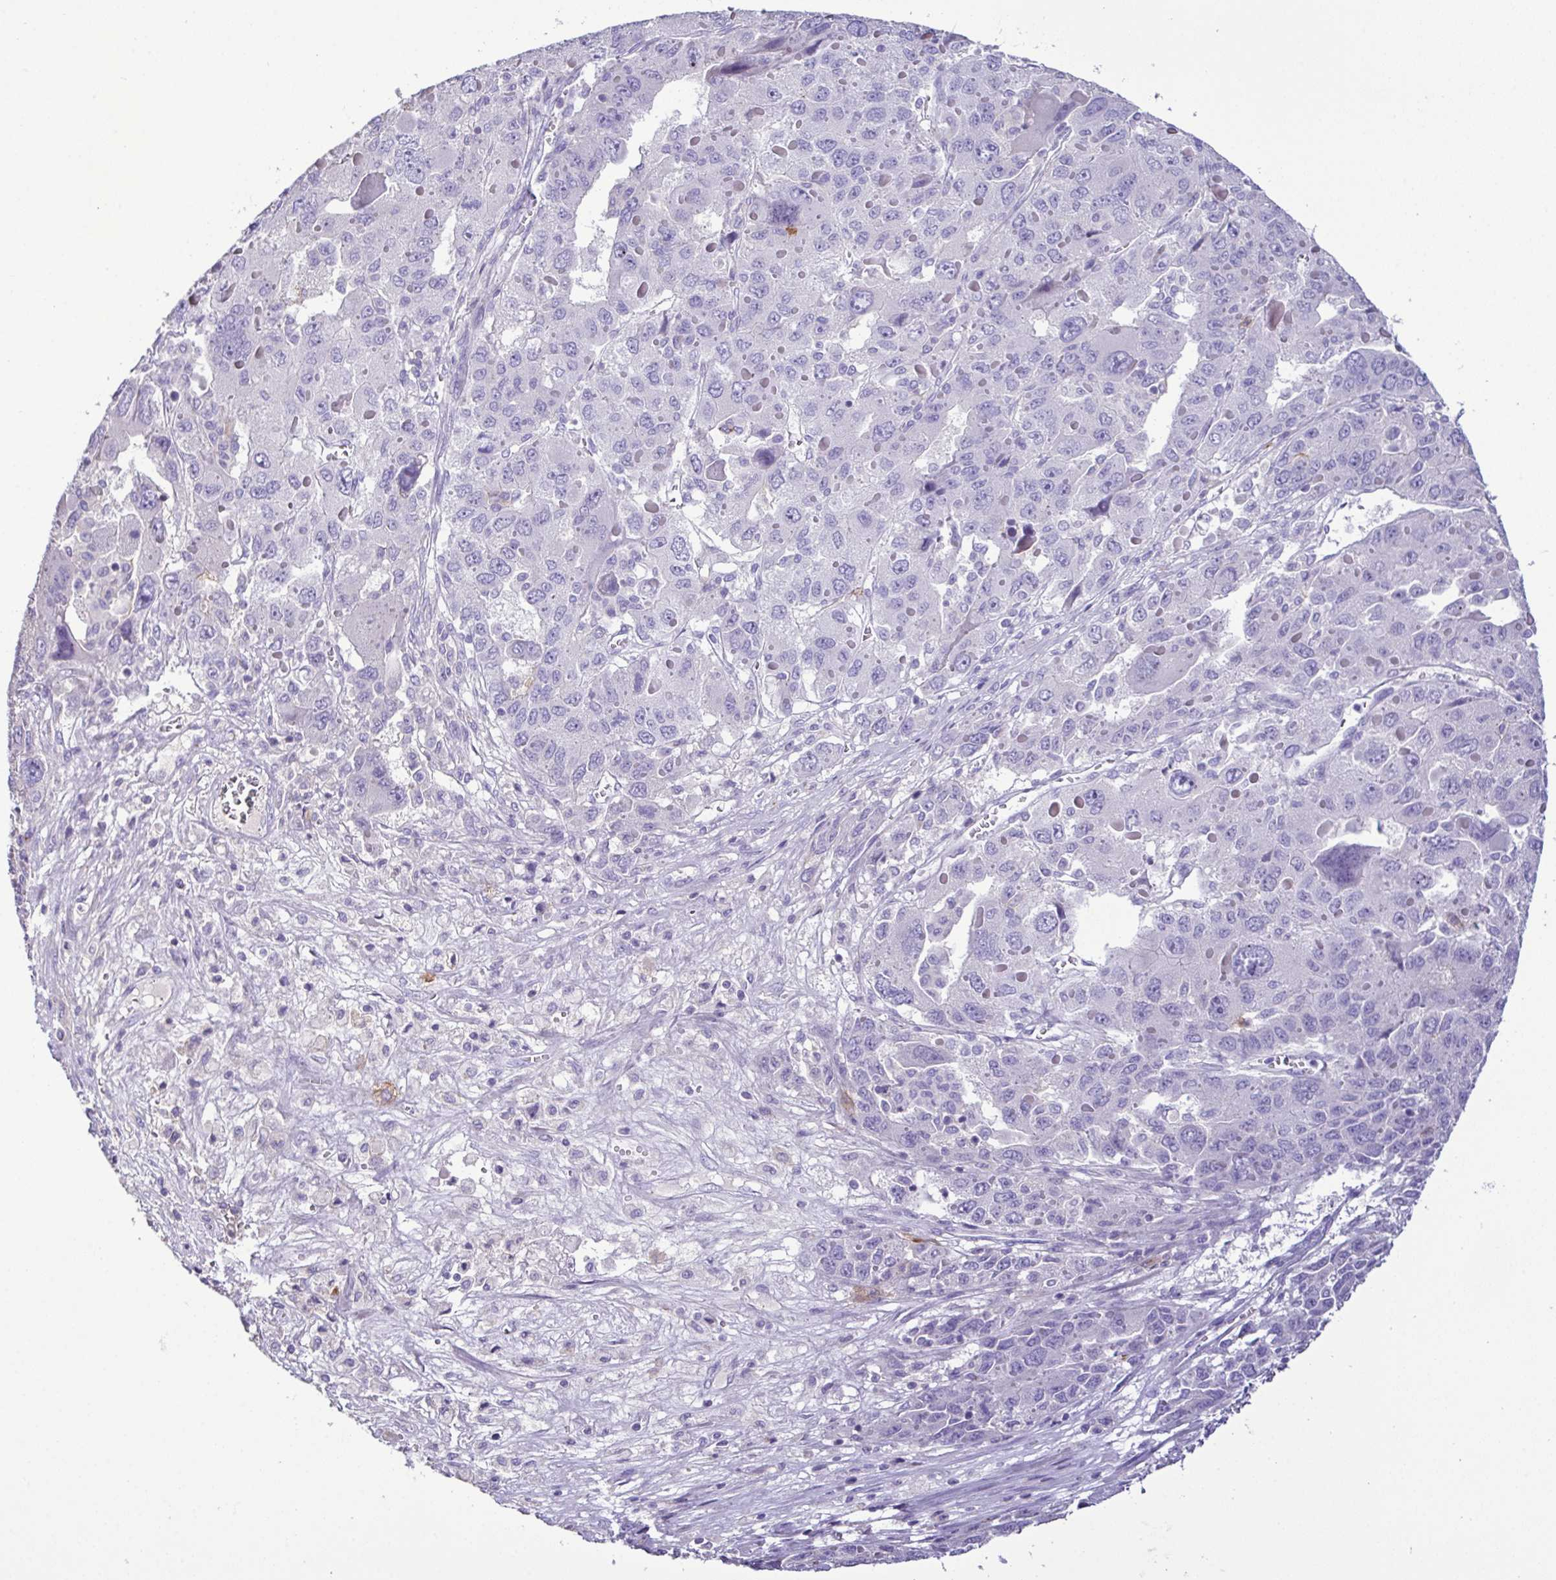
{"staining": {"intensity": "negative", "quantity": "none", "location": "none"}, "tissue": "liver cancer", "cell_type": "Tumor cells", "image_type": "cancer", "snomed": [{"axis": "morphology", "description": "Carcinoma, Hepatocellular, NOS"}, {"axis": "topography", "description": "Liver"}], "caption": "The immunohistochemistry micrograph has no significant expression in tumor cells of hepatocellular carcinoma (liver) tissue.", "gene": "MARCO", "patient": {"sex": "female", "age": 41}}